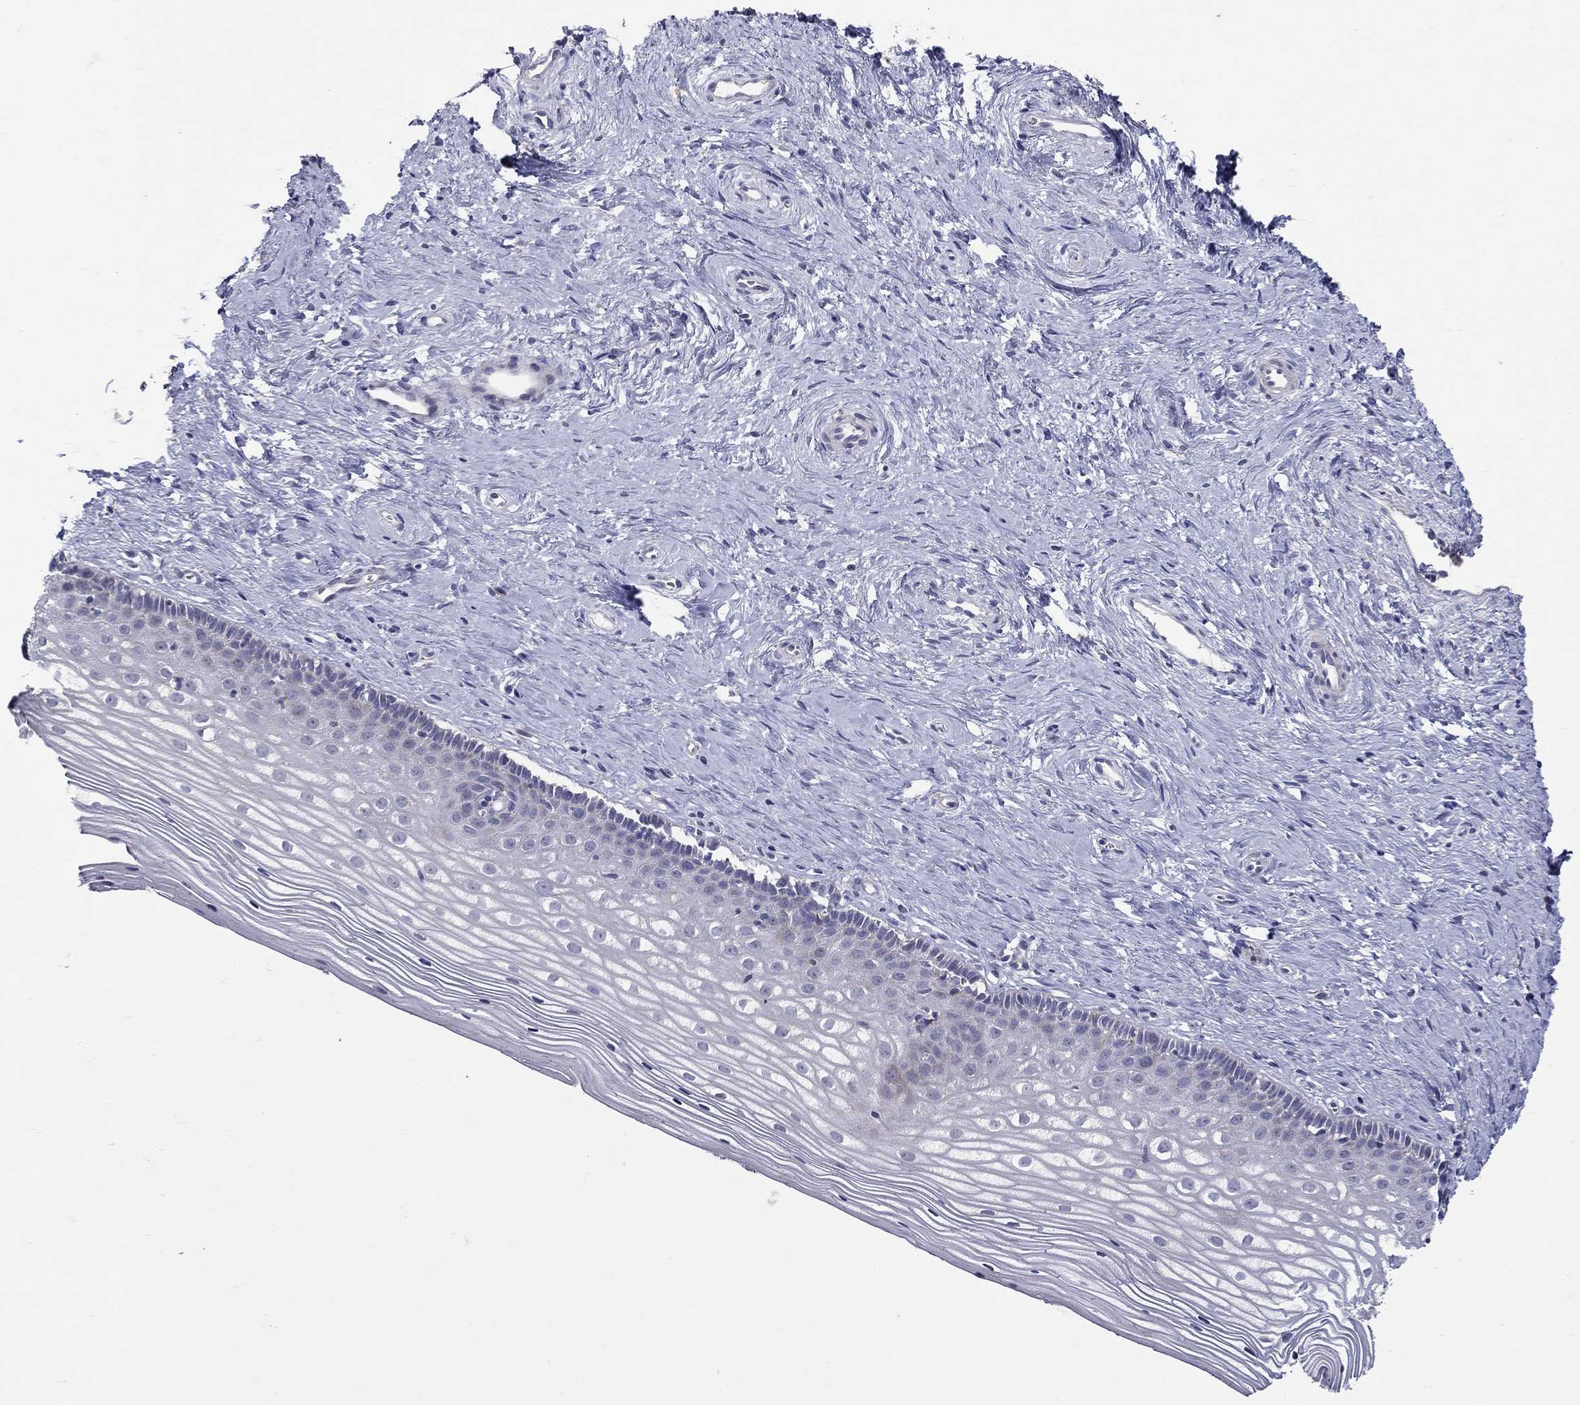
{"staining": {"intensity": "negative", "quantity": "none", "location": "none"}, "tissue": "cervix", "cell_type": "Glandular cells", "image_type": "normal", "snomed": [{"axis": "morphology", "description": "Normal tissue, NOS"}, {"axis": "topography", "description": "Cervix"}], "caption": "A high-resolution histopathology image shows immunohistochemistry (IHC) staining of normal cervix, which shows no significant positivity in glandular cells. (Stains: DAB (3,3'-diaminobenzidine) IHC with hematoxylin counter stain, Microscopy: brightfield microscopy at high magnification).", "gene": "HMX2", "patient": {"sex": "female", "age": 40}}